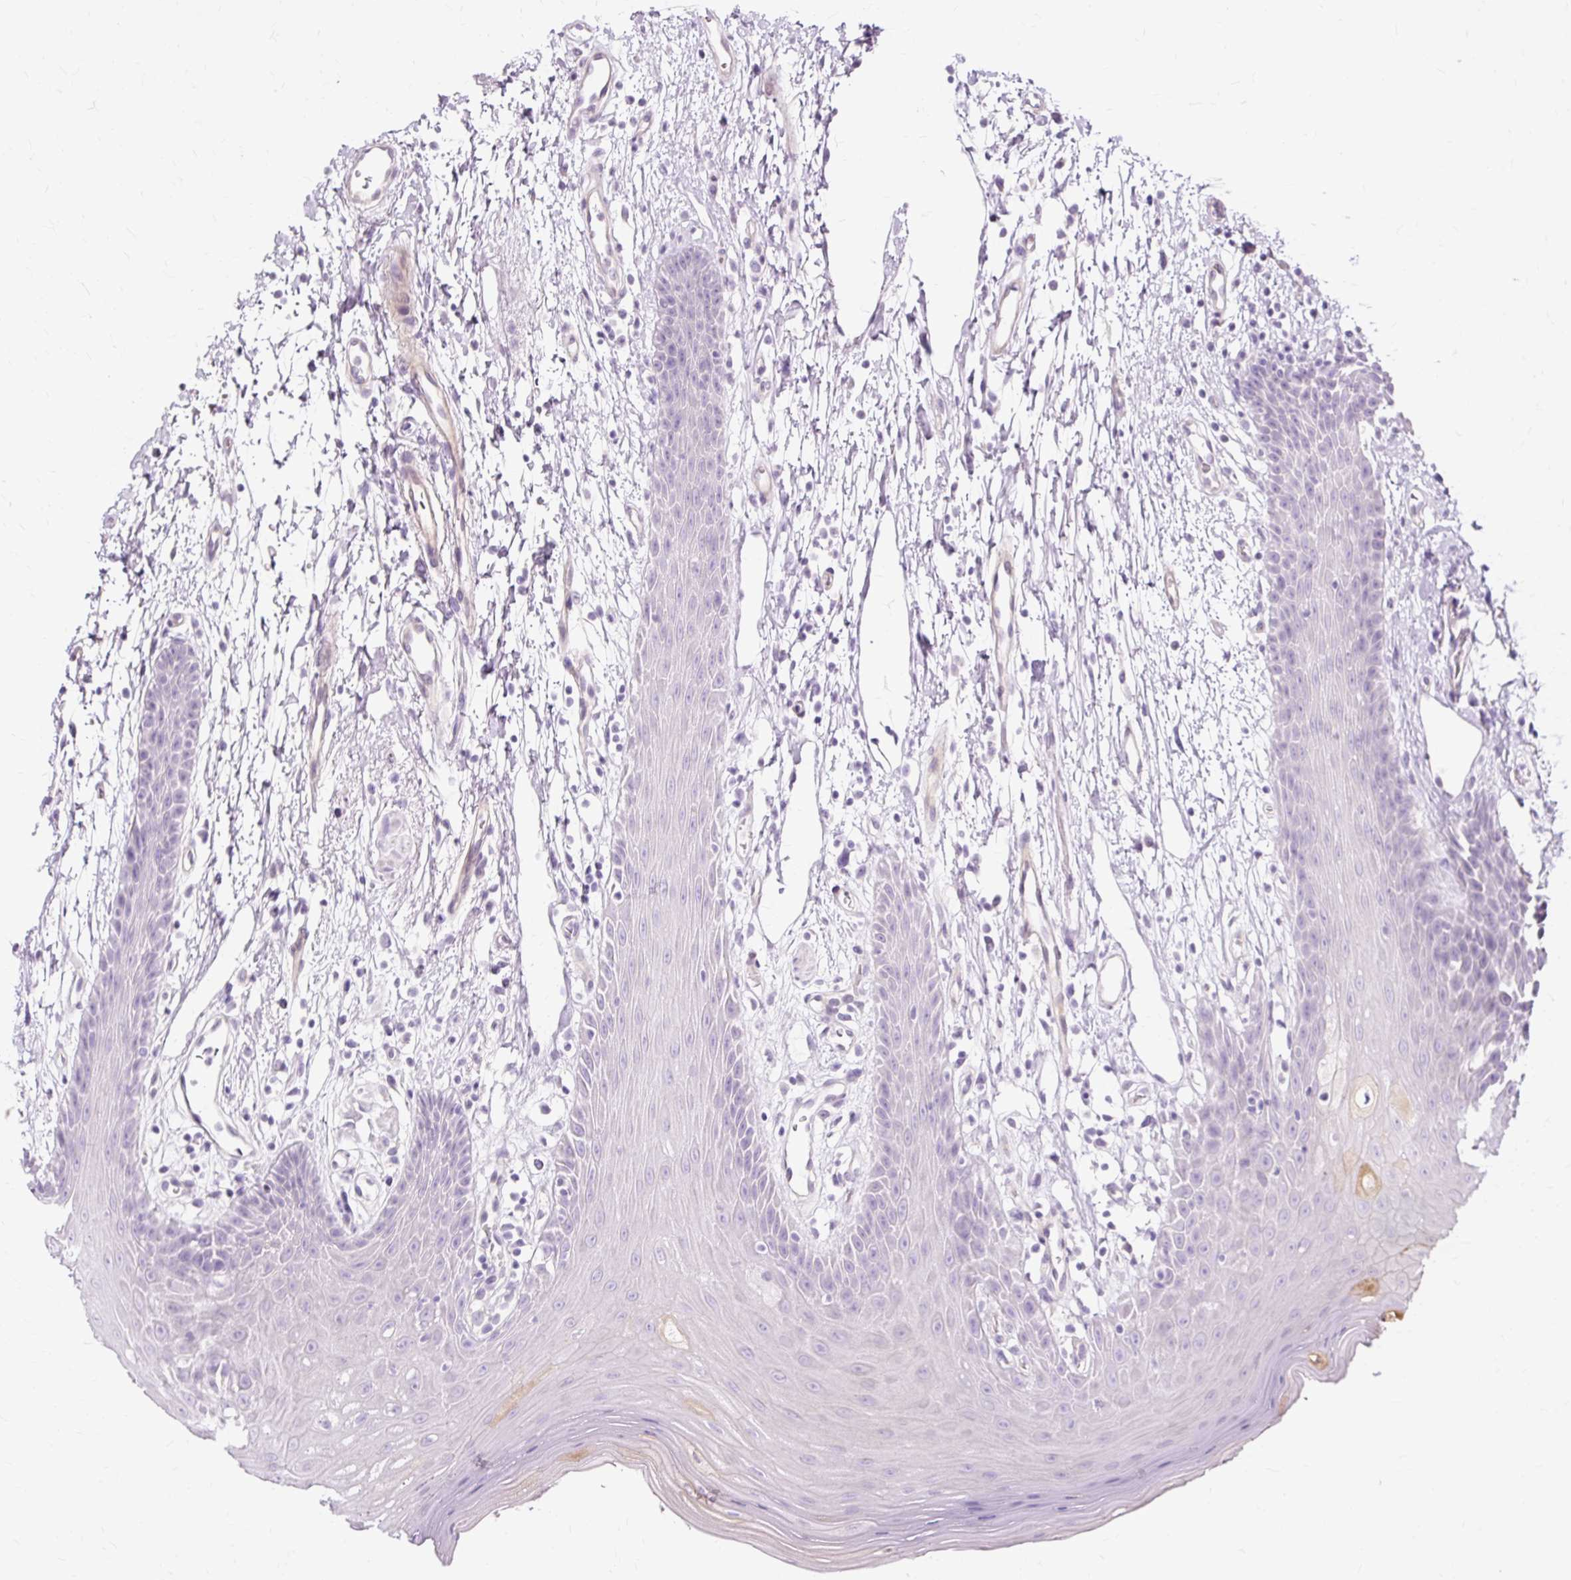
{"staining": {"intensity": "negative", "quantity": "none", "location": "none"}, "tissue": "oral mucosa", "cell_type": "Squamous epithelial cells", "image_type": "normal", "snomed": [{"axis": "morphology", "description": "Normal tissue, NOS"}, {"axis": "topography", "description": "Oral tissue"}, {"axis": "topography", "description": "Tounge, NOS"}], "caption": "The image shows no significant positivity in squamous epithelial cells of oral mucosa.", "gene": "DCTN4", "patient": {"sex": "female", "age": 59}}